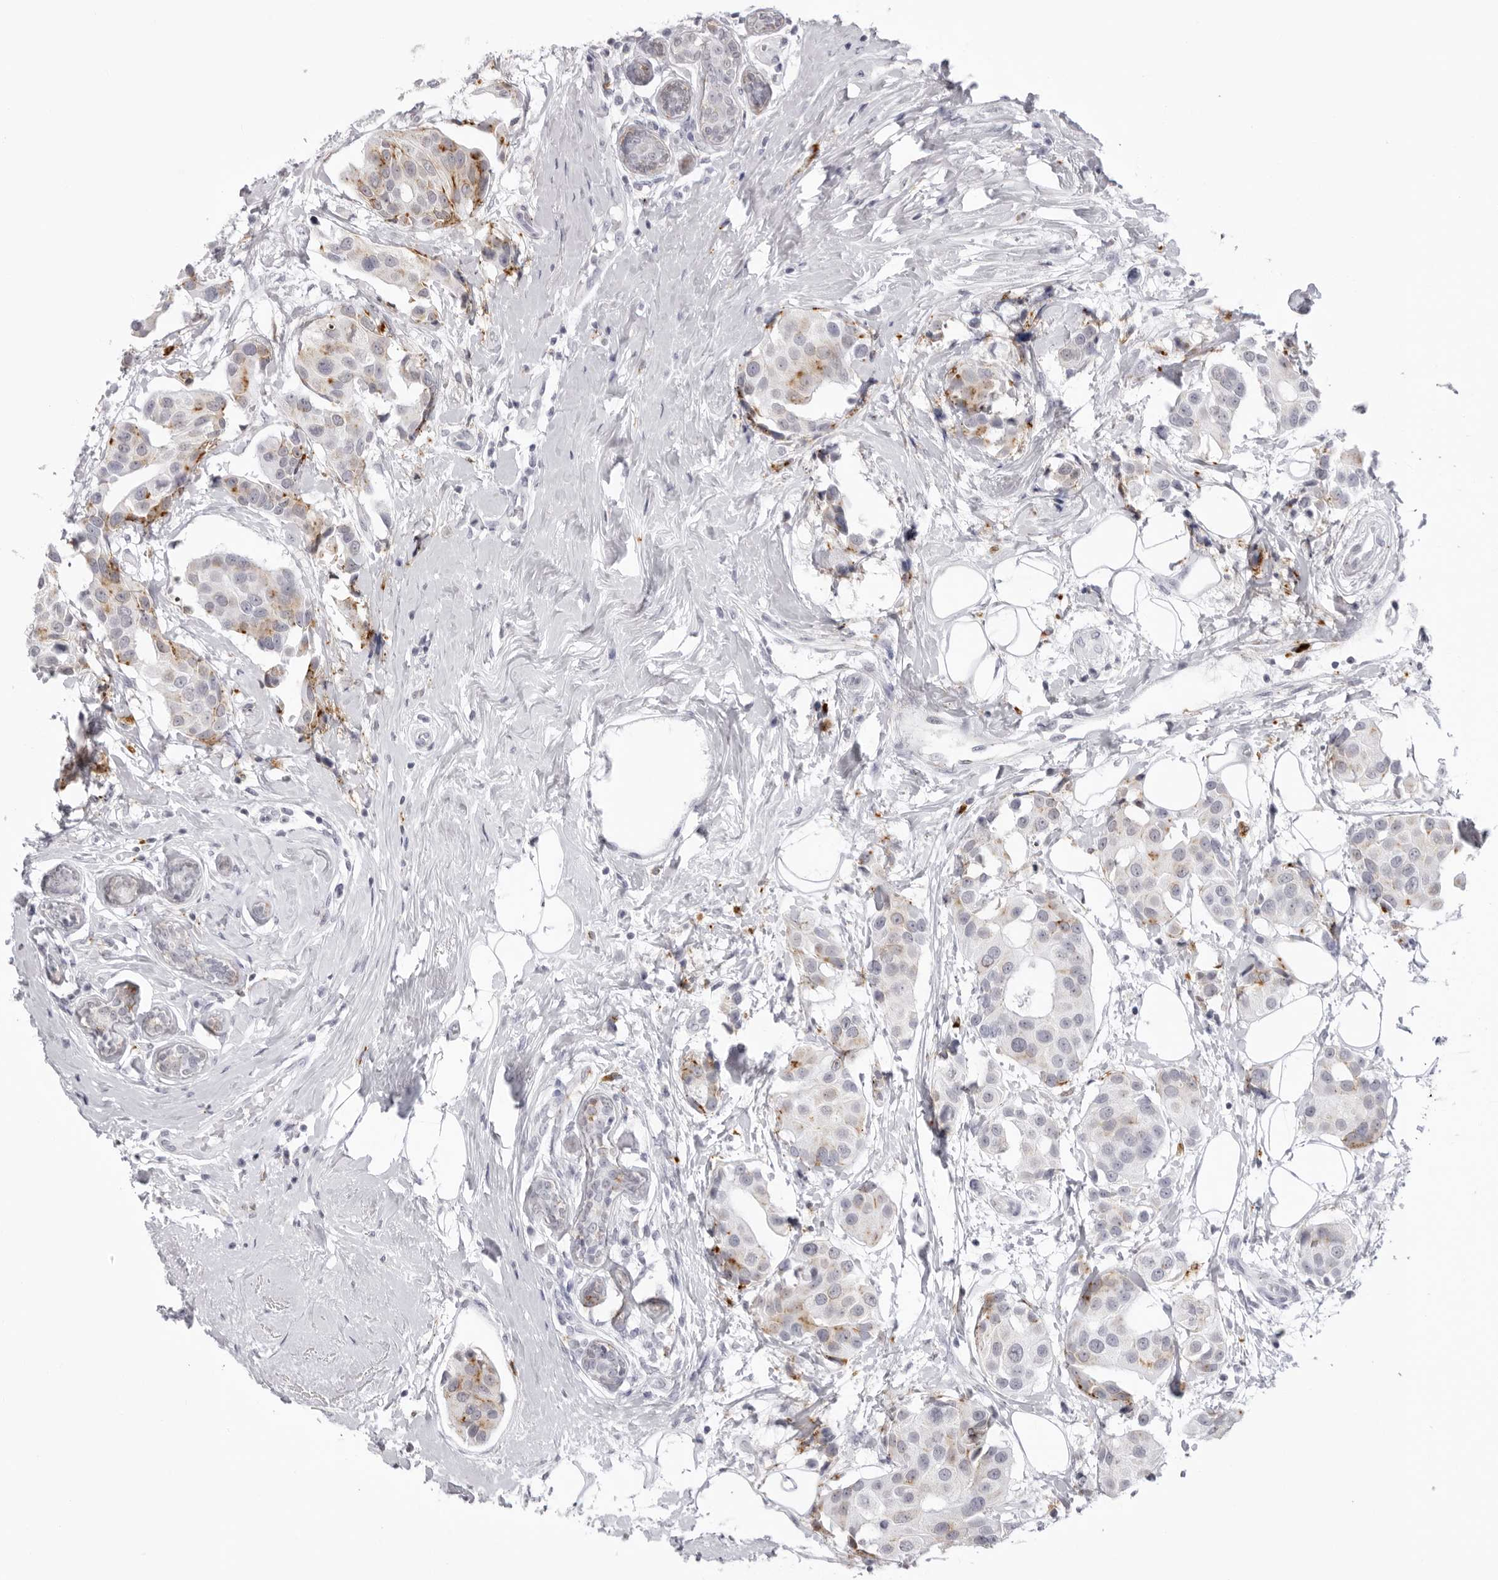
{"staining": {"intensity": "moderate", "quantity": "<25%", "location": "cytoplasmic/membranous"}, "tissue": "breast cancer", "cell_type": "Tumor cells", "image_type": "cancer", "snomed": [{"axis": "morphology", "description": "Normal tissue, NOS"}, {"axis": "morphology", "description": "Duct carcinoma"}, {"axis": "topography", "description": "Breast"}], "caption": "Brown immunohistochemical staining in human breast infiltrating ductal carcinoma reveals moderate cytoplasmic/membranous positivity in about <25% of tumor cells. (brown staining indicates protein expression, while blue staining denotes nuclei).", "gene": "IL25", "patient": {"sex": "female", "age": 39}}